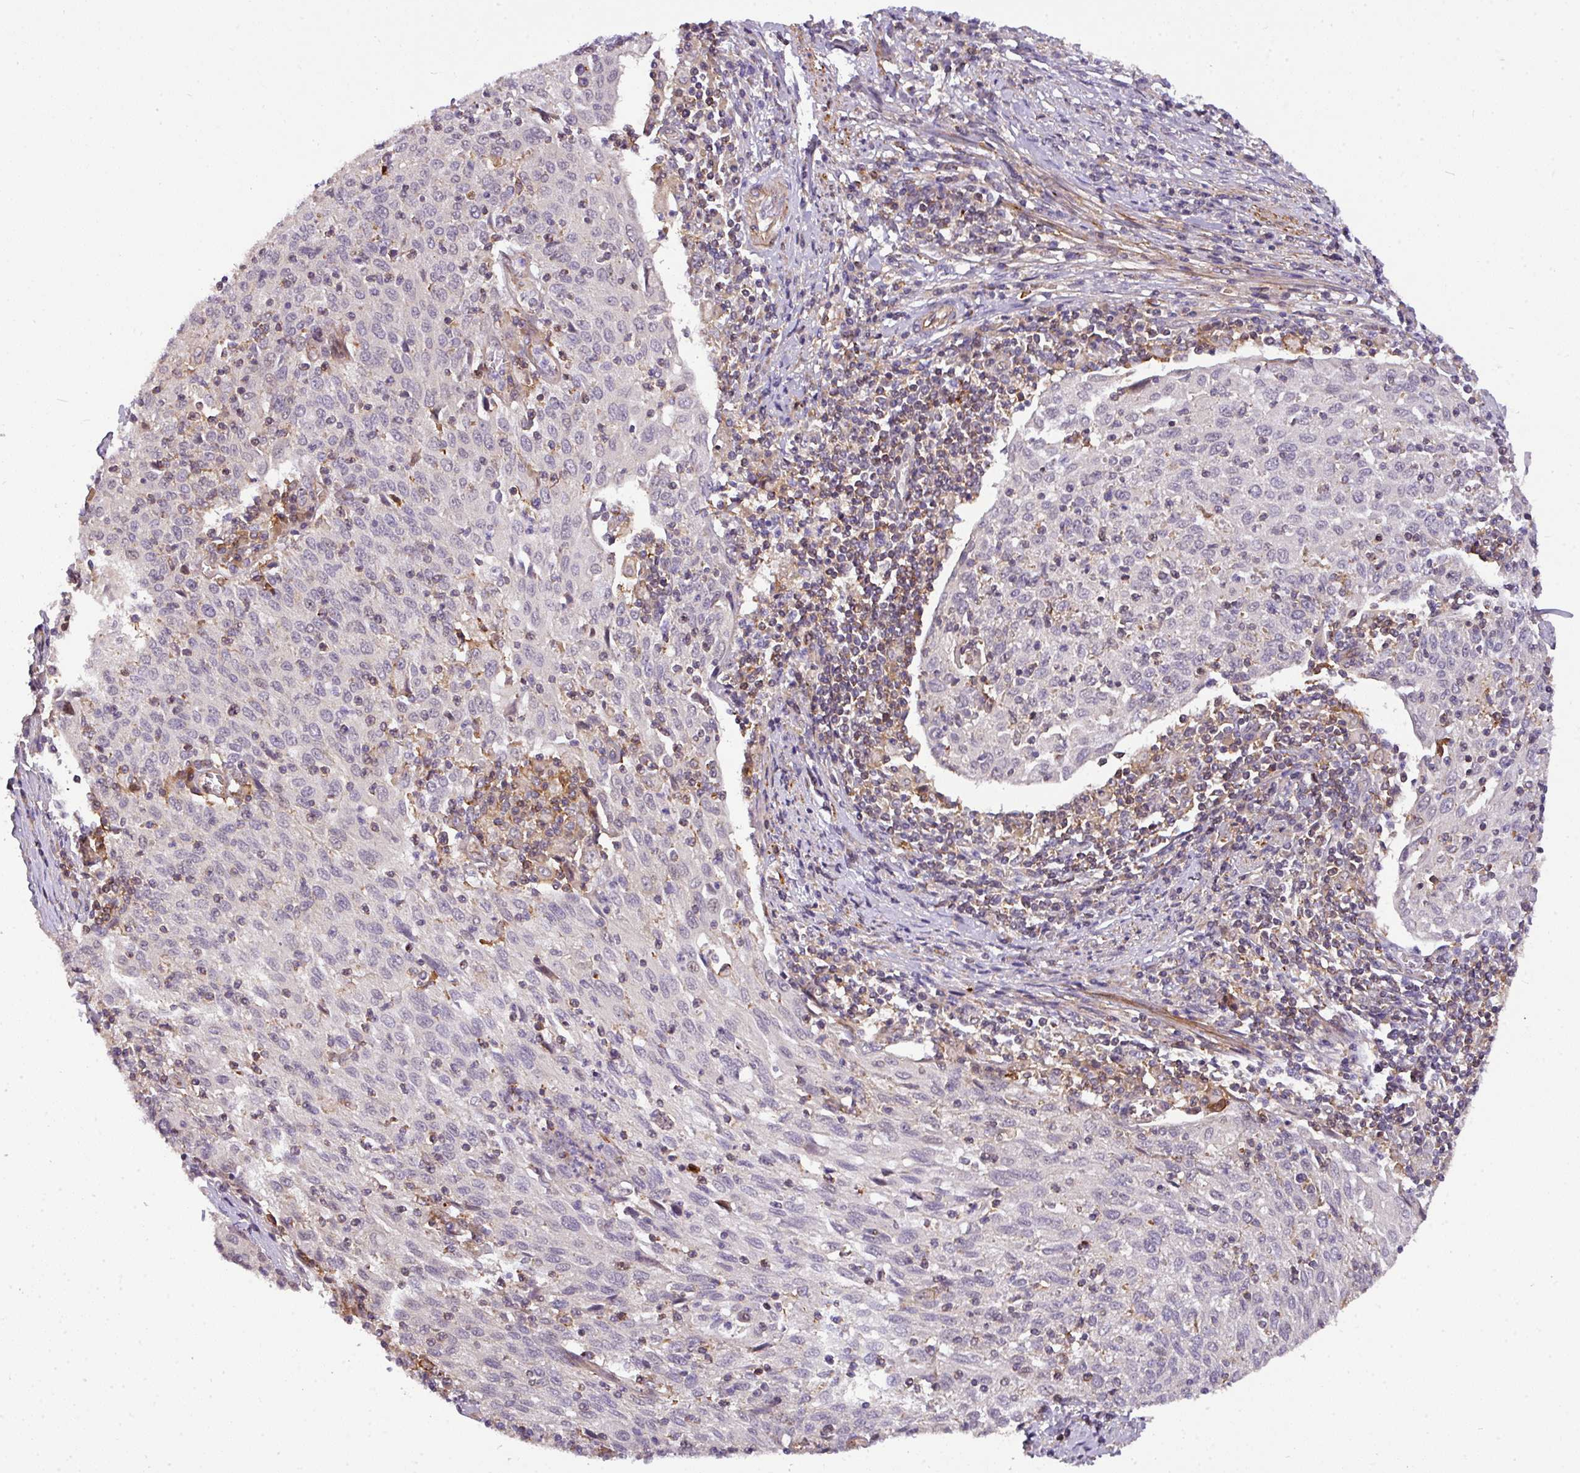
{"staining": {"intensity": "negative", "quantity": "none", "location": "none"}, "tissue": "cervical cancer", "cell_type": "Tumor cells", "image_type": "cancer", "snomed": [{"axis": "morphology", "description": "Squamous cell carcinoma, NOS"}, {"axis": "topography", "description": "Cervix"}], "caption": "High power microscopy image of an immunohistochemistry (IHC) image of cervical squamous cell carcinoma, revealing no significant positivity in tumor cells.", "gene": "CASS4", "patient": {"sex": "female", "age": 52}}